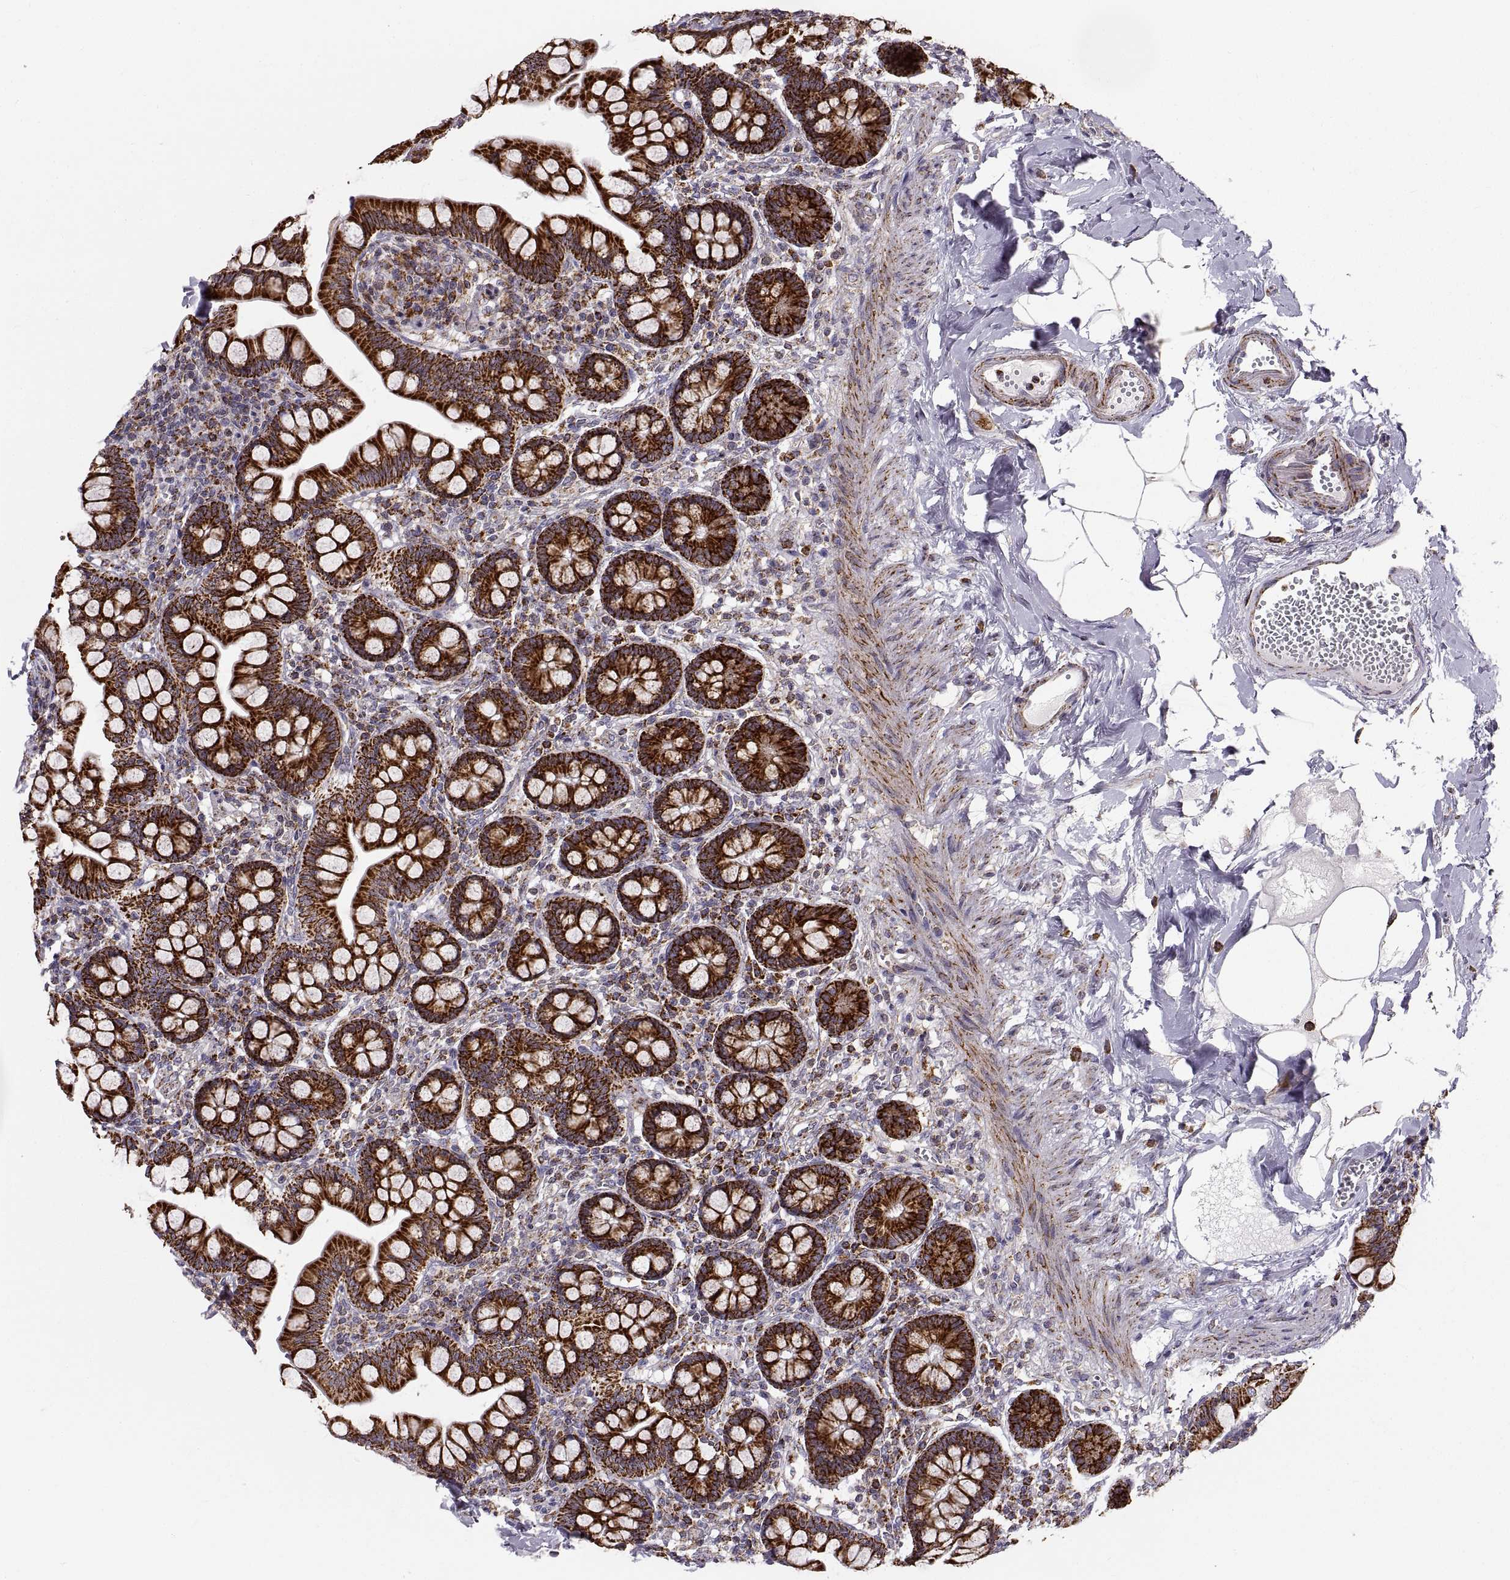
{"staining": {"intensity": "strong", "quantity": ">75%", "location": "cytoplasmic/membranous"}, "tissue": "small intestine", "cell_type": "Glandular cells", "image_type": "normal", "snomed": [{"axis": "morphology", "description": "Normal tissue, NOS"}, {"axis": "topography", "description": "Small intestine"}], "caption": "A brown stain highlights strong cytoplasmic/membranous expression of a protein in glandular cells of normal human small intestine. (DAB (3,3'-diaminobenzidine) IHC, brown staining for protein, blue staining for nuclei).", "gene": "ARSD", "patient": {"sex": "female", "age": 56}}